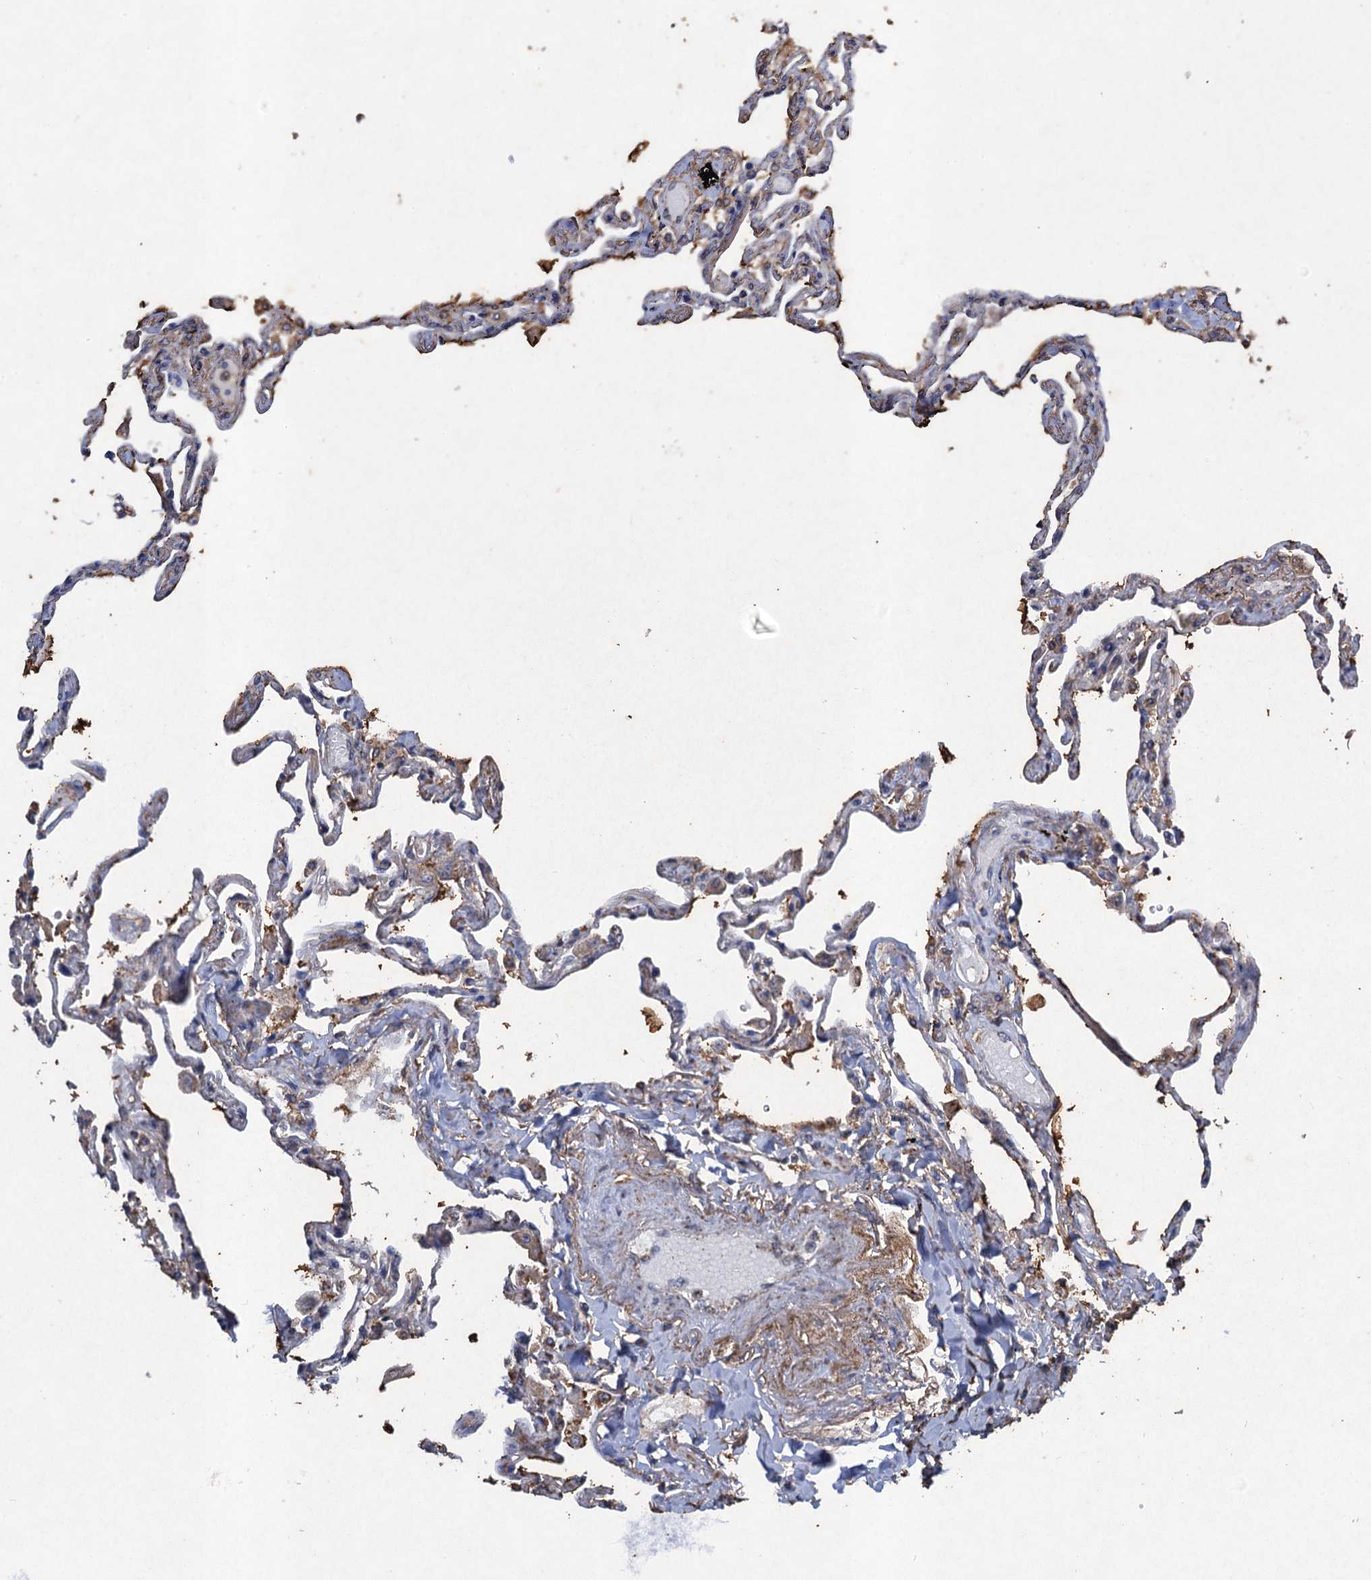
{"staining": {"intensity": "weak", "quantity": "25%-75%", "location": "cytoplasmic/membranous"}, "tissue": "lung", "cell_type": "Alveolar cells", "image_type": "normal", "snomed": [{"axis": "morphology", "description": "Normal tissue, NOS"}, {"axis": "topography", "description": "Lung"}], "caption": "Human lung stained for a protein (brown) exhibits weak cytoplasmic/membranous positive staining in about 25%-75% of alveolar cells.", "gene": "SCUBE3", "patient": {"sex": "female", "age": 67}}